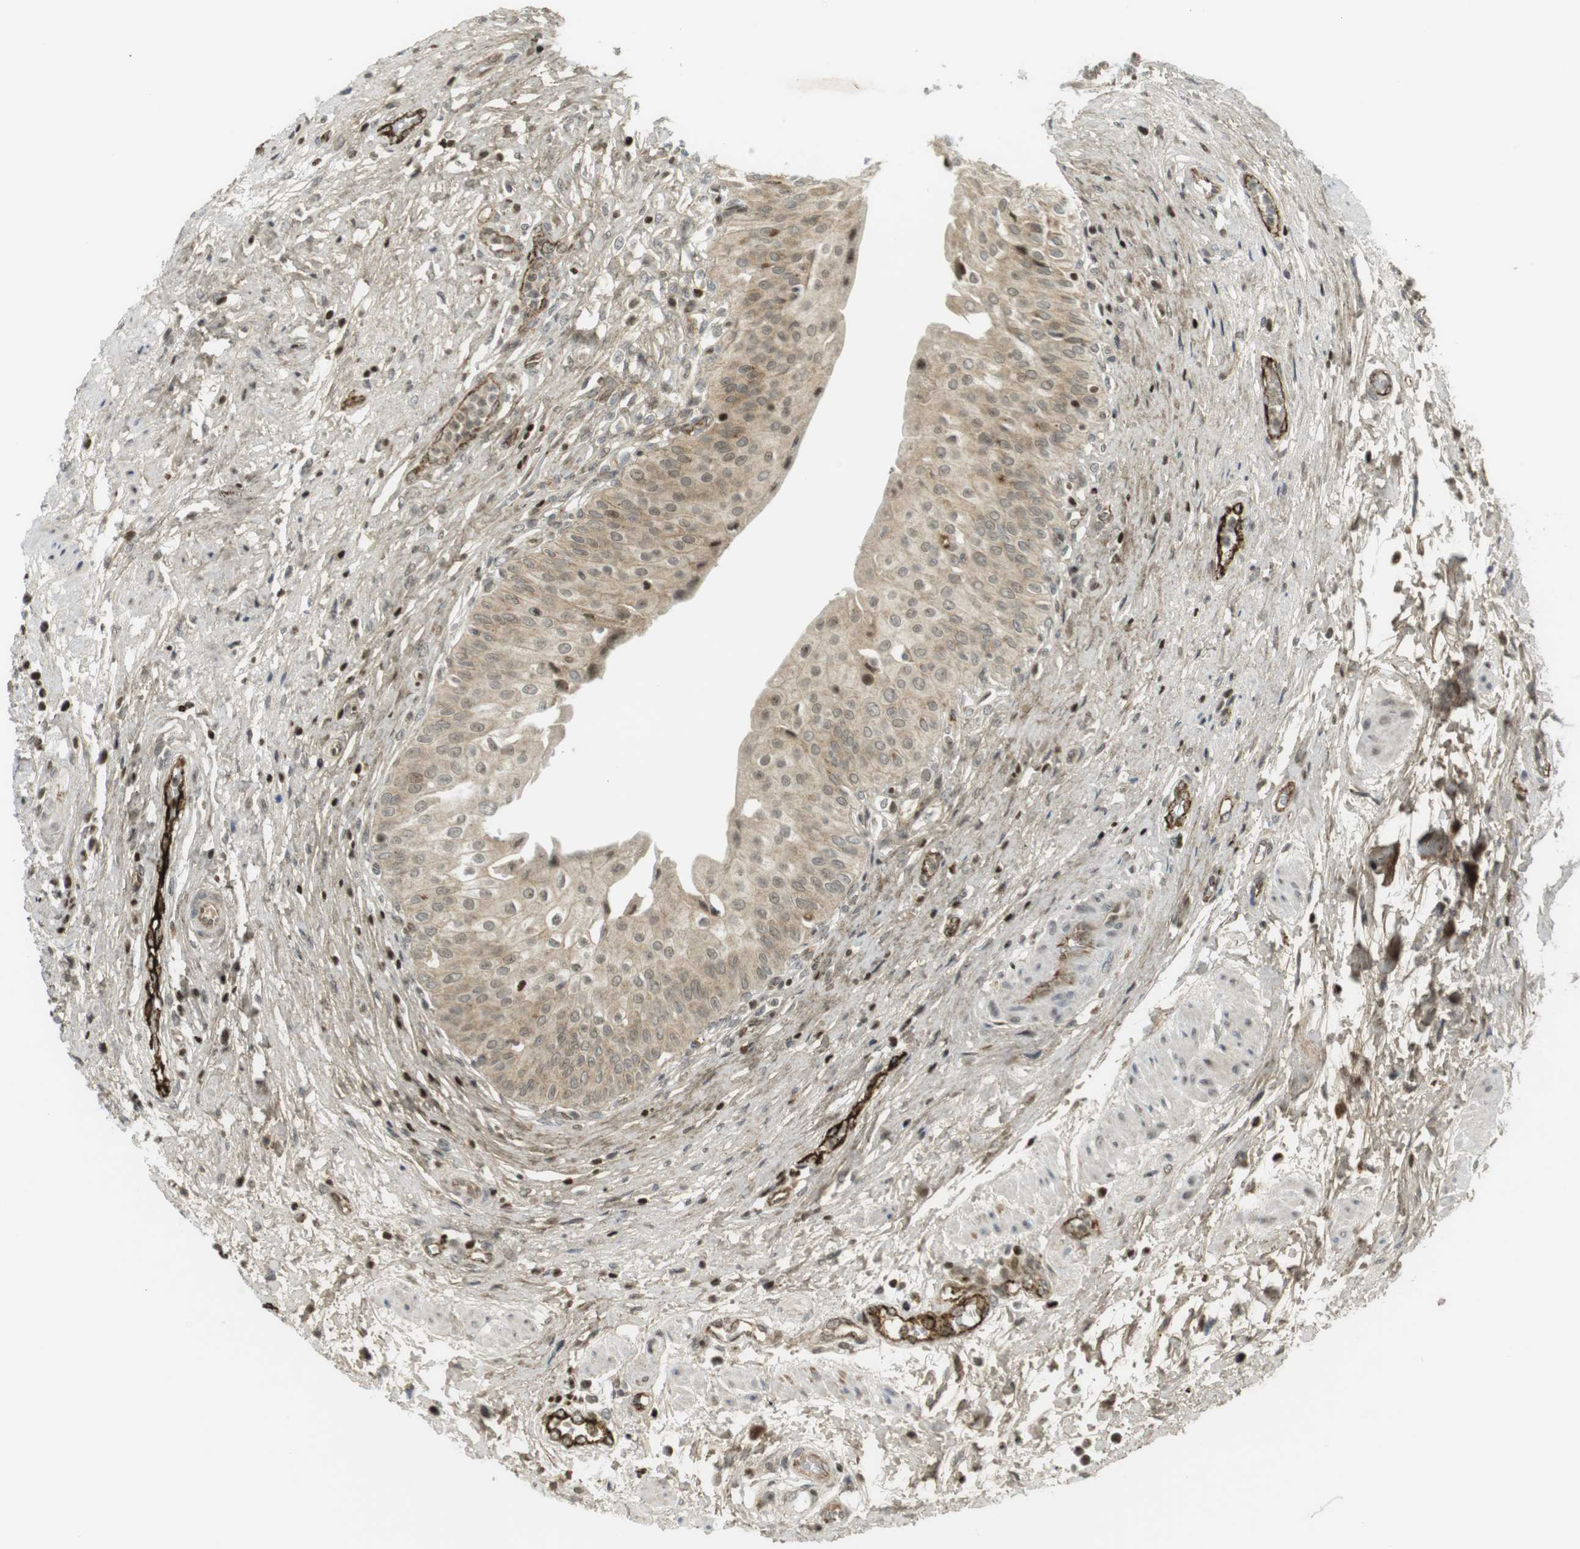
{"staining": {"intensity": "weak", "quantity": ">75%", "location": "cytoplasmic/membranous,nuclear"}, "tissue": "urinary bladder", "cell_type": "Urothelial cells", "image_type": "normal", "snomed": [{"axis": "morphology", "description": "Normal tissue, NOS"}, {"axis": "morphology", "description": "Urothelial carcinoma, High grade"}, {"axis": "topography", "description": "Urinary bladder"}], "caption": "Normal urinary bladder was stained to show a protein in brown. There is low levels of weak cytoplasmic/membranous,nuclear staining in about >75% of urothelial cells.", "gene": "PPP1R13B", "patient": {"sex": "male", "age": 46}}